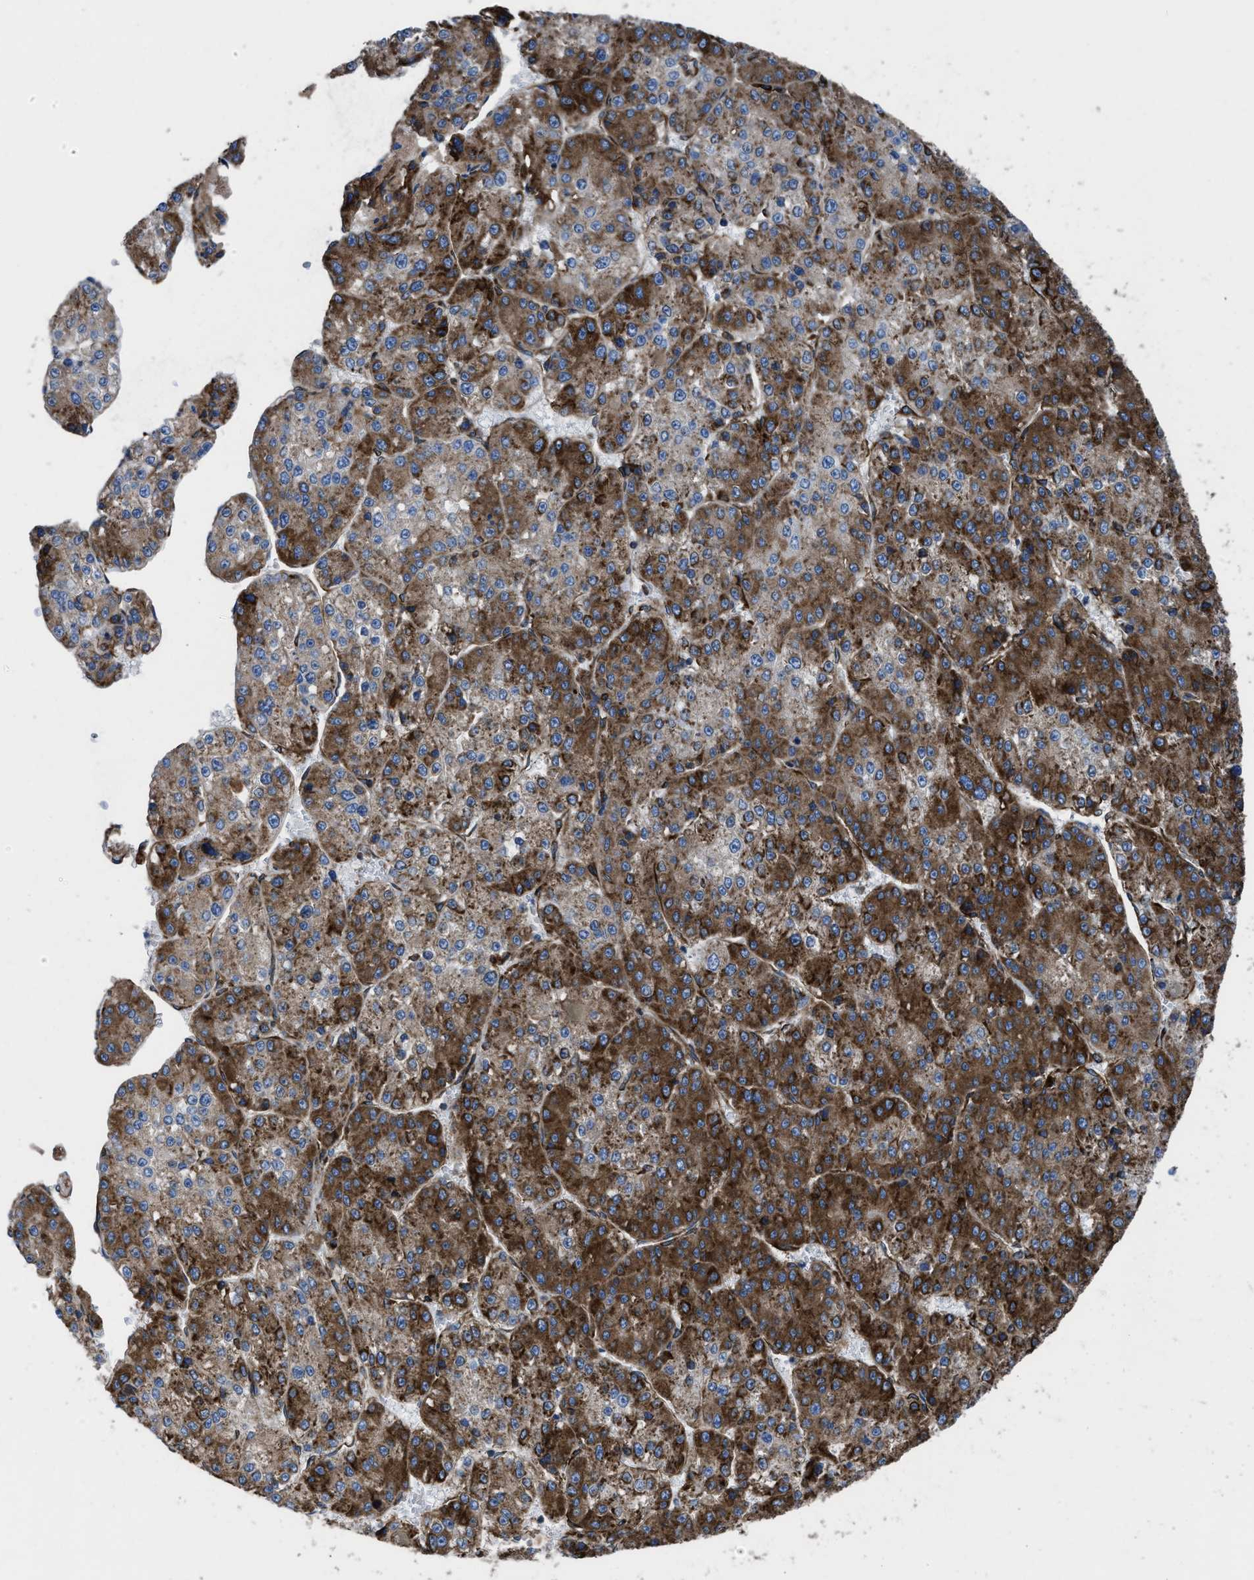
{"staining": {"intensity": "strong", "quantity": ">75%", "location": "cytoplasmic/membranous"}, "tissue": "liver cancer", "cell_type": "Tumor cells", "image_type": "cancer", "snomed": [{"axis": "morphology", "description": "Carcinoma, Hepatocellular, NOS"}, {"axis": "topography", "description": "Liver"}], "caption": "Liver cancer was stained to show a protein in brown. There is high levels of strong cytoplasmic/membranous staining in about >75% of tumor cells.", "gene": "CAPRIN1", "patient": {"sex": "female", "age": 73}}